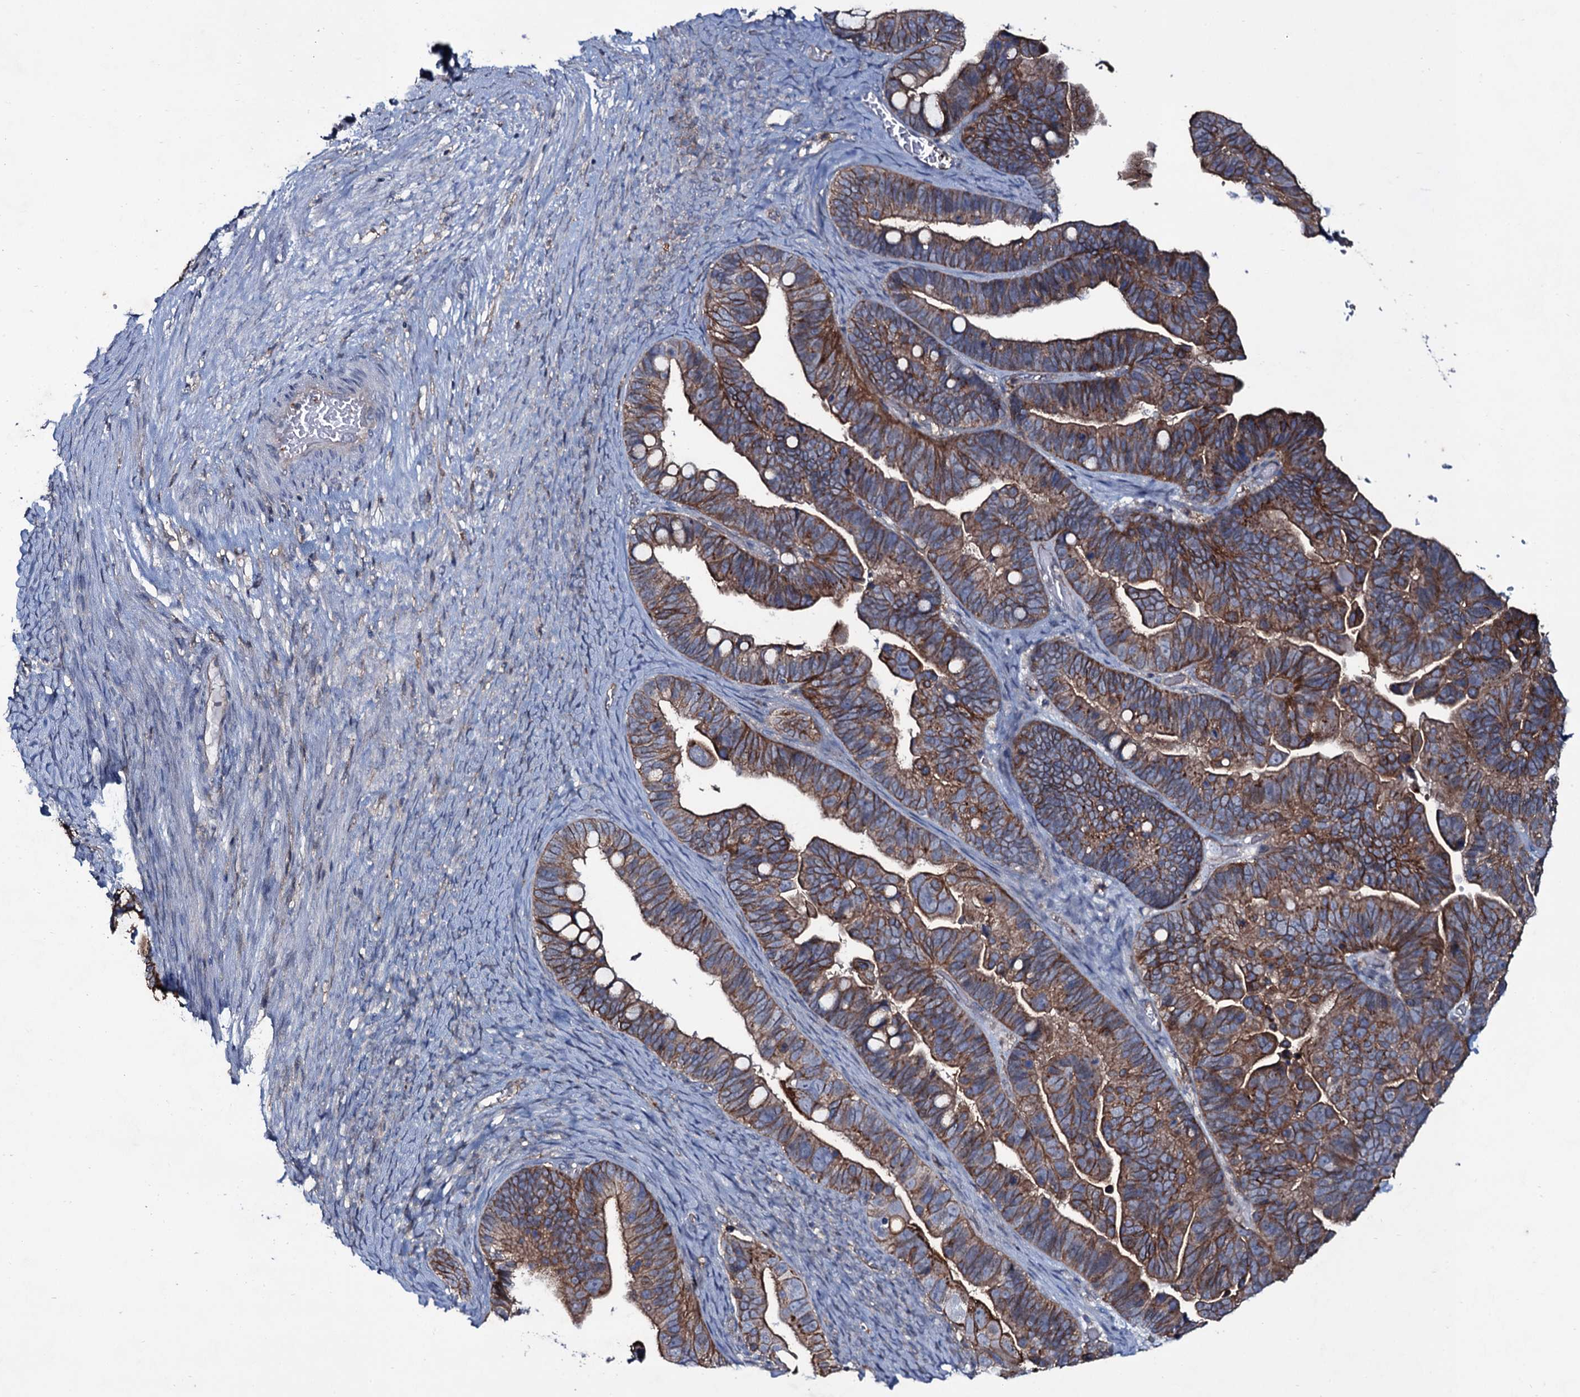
{"staining": {"intensity": "moderate", "quantity": ">75%", "location": "cytoplasmic/membranous"}, "tissue": "ovarian cancer", "cell_type": "Tumor cells", "image_type": "cancer", "snomed": [{"axis": "morphology", "description": "Cystadenocarcinoma, serous, NOS"}, {"axis": "topography", "description": "Ovary"}], "caption": "The histopathology image shows immunohistochemical staining of ovarian cancer. There is moderate cytoplasmic/membranous expression is seen in about >75% of tumor cells.", "gene": "SNAP23", "patient": {"sex": "female", "age": 56}}